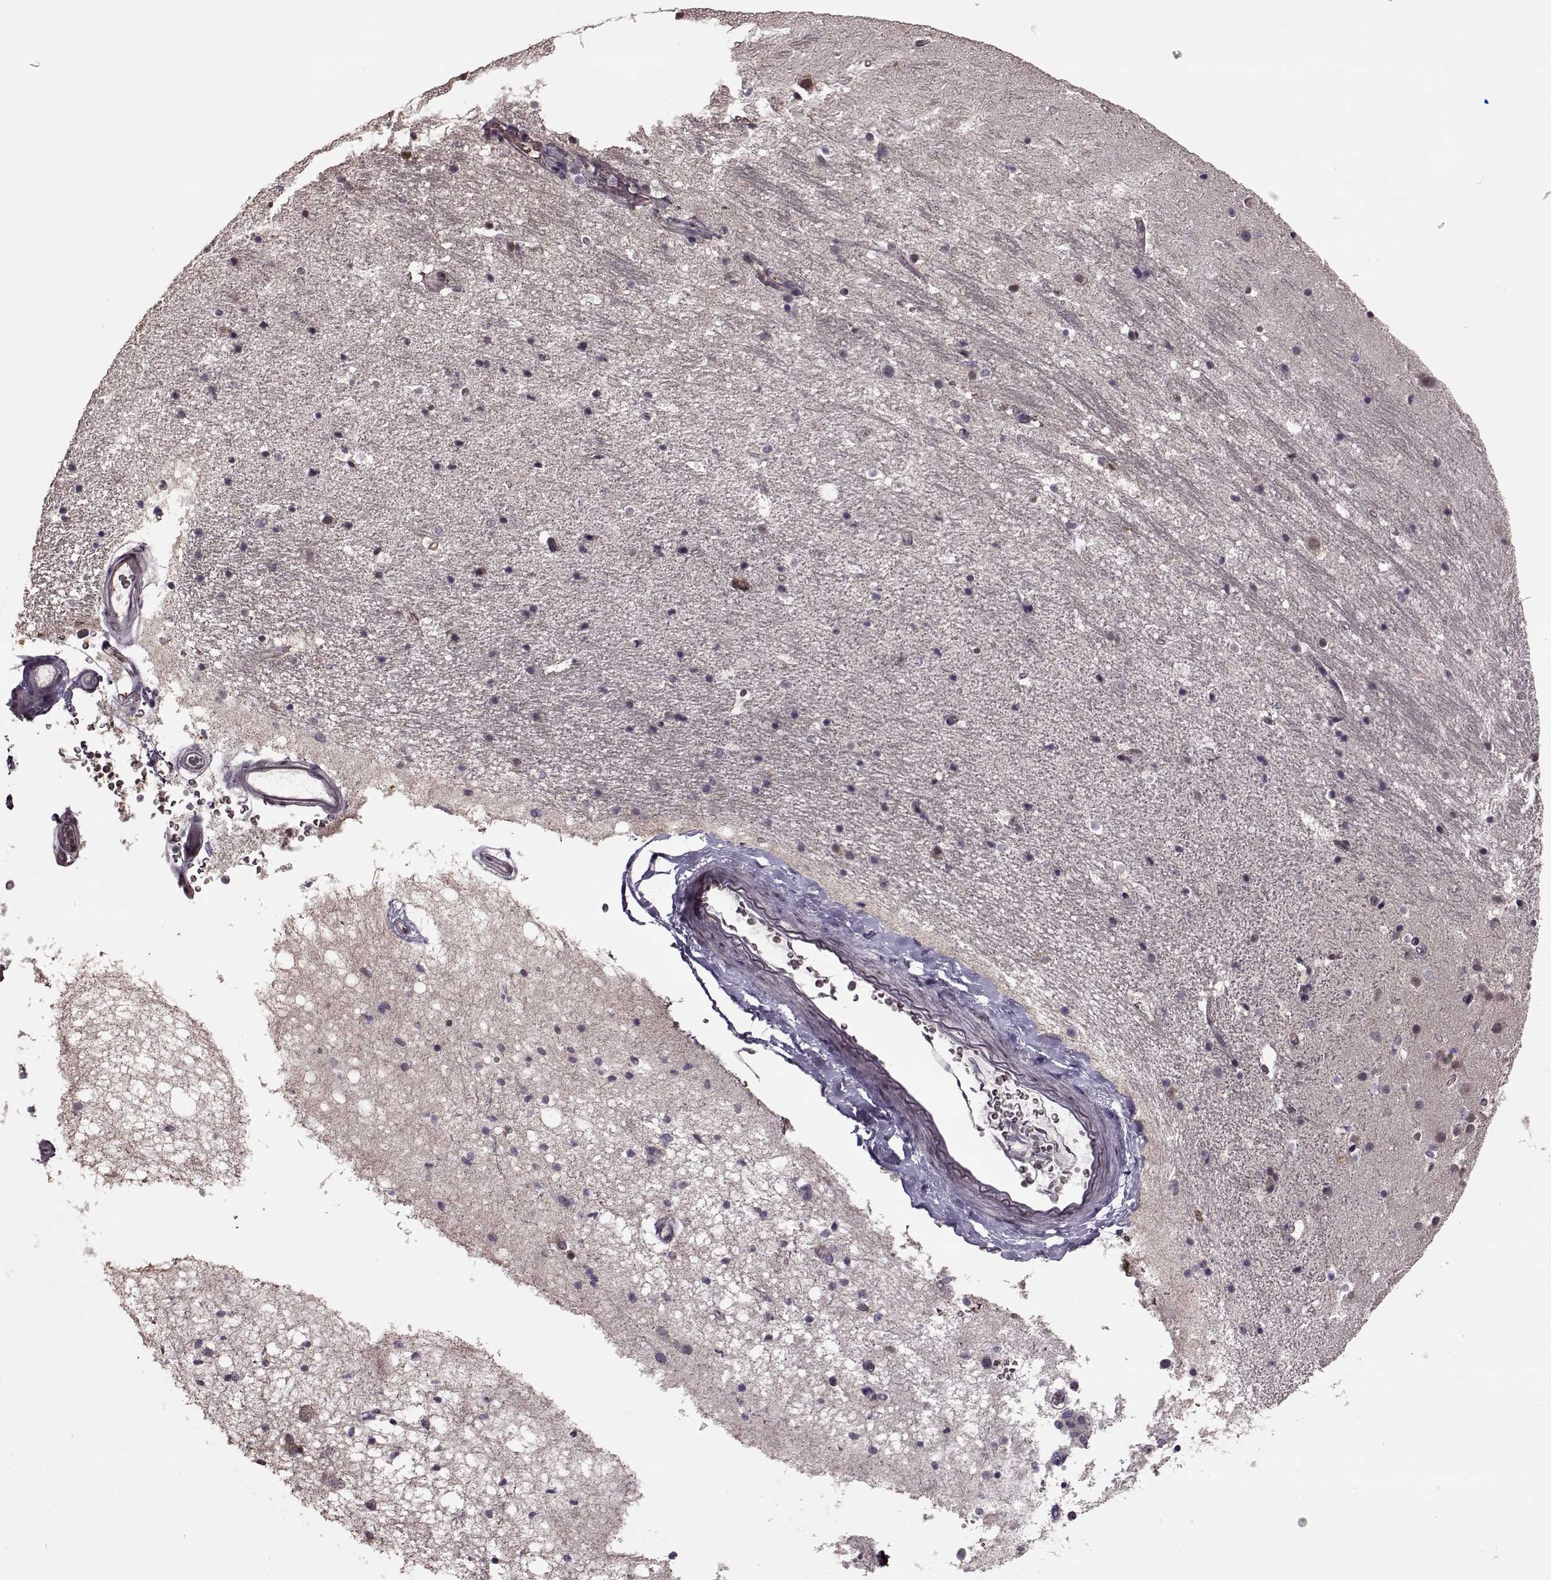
{"staining": {"intensity": "negative", "quantity": "none", "location": "none"}, "tissue": "hippocampus", "cell_type": "Glial cells", "image_type": "normal", "snomed": [{"axis": "morphology", "description": "Normal tissue, NOS"}, {"axis": "topography", "description": "Hippocampus"}], "caption": "This is an immunohistochemistry micrograph of benign human hippocampus. There is no positivity in glial cells.", "gene": "FTO", "patient": {"sex": "male", "age": 44}}